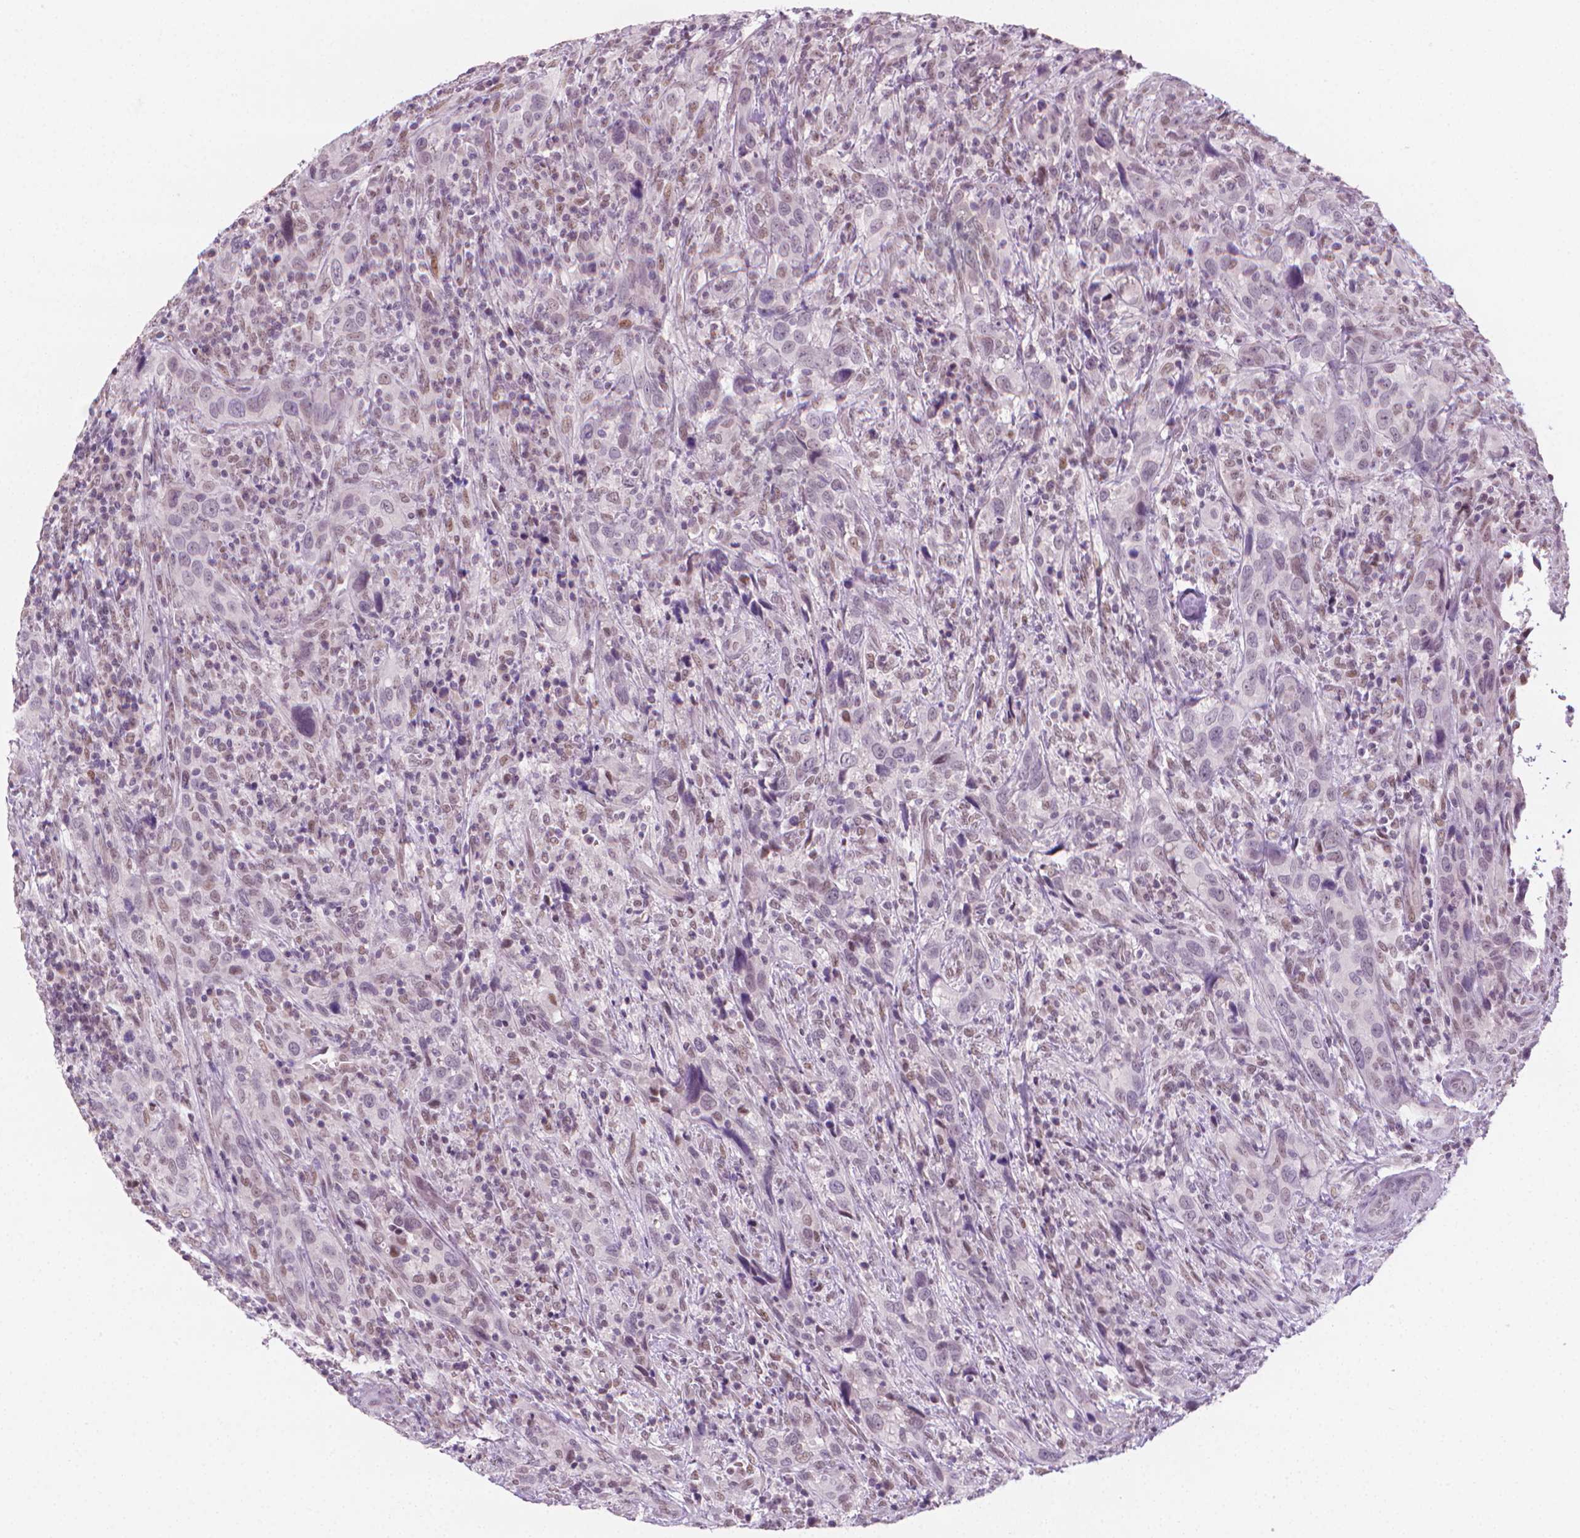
{"staining": {"intensity": "weak", "quantity": "<25%", "location": "nuclear"}, "tissue": "urothelial cancer", "cell_type": "Tumor cells", "image_type": "cancer", "snomed": [{"axis": "morphology", "description": "Urothelial carcinoma, NOS"}, {"axis": "morphology", "description": "Urothelial carcinoma, High grade"}, {"axis": "topography", "description": "Urinary bladder"}], "caption": "This is an immunohistochemistry image of transitional cell carcinoma. There is no expression in tumor cells.", "gene": "CDKN1C", "patient": {"sex": "female", "age": 64}}